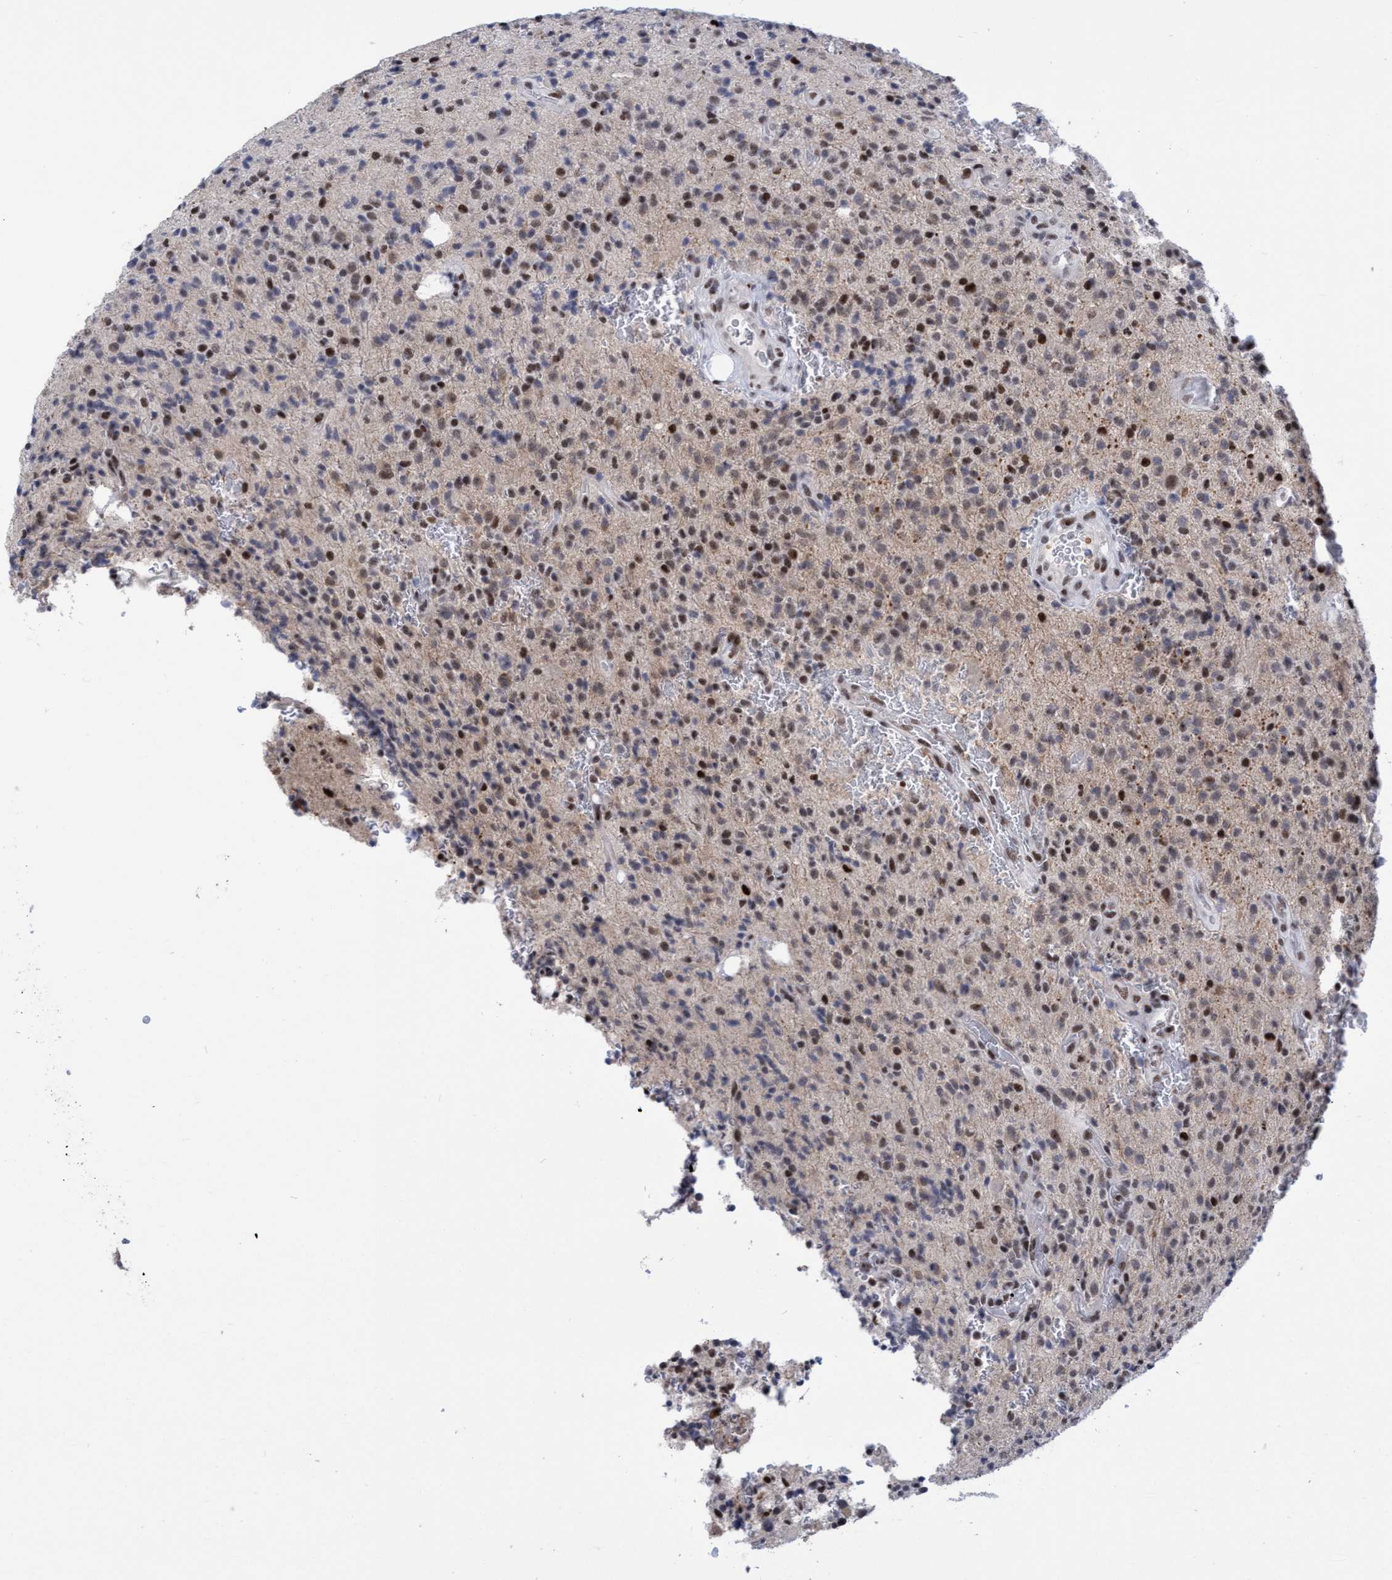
{"staining": {"intensity": "moderate", "quantity": "<25%", "location": "nuclear"}, "tissue": "glioma", "cell_type": "Tumor cells", "image_type": "cancer", "snomed": [{"axis": "morphology", "description": "Glioma, malignant, High grade"}, {"axis": "topography", "description": "Brain"}], "caption": "Protein expression analysis of human malignant high-grade glioma reveals moderate nuclear positivity in about <25% of tumor cells. The staining was performed using DAB, with brown indicating positive protein expression. Nuclei are stained blue with hematoxylin.", "gene": "C9orf78", "patient": {"sex": "male", "age": 34}}